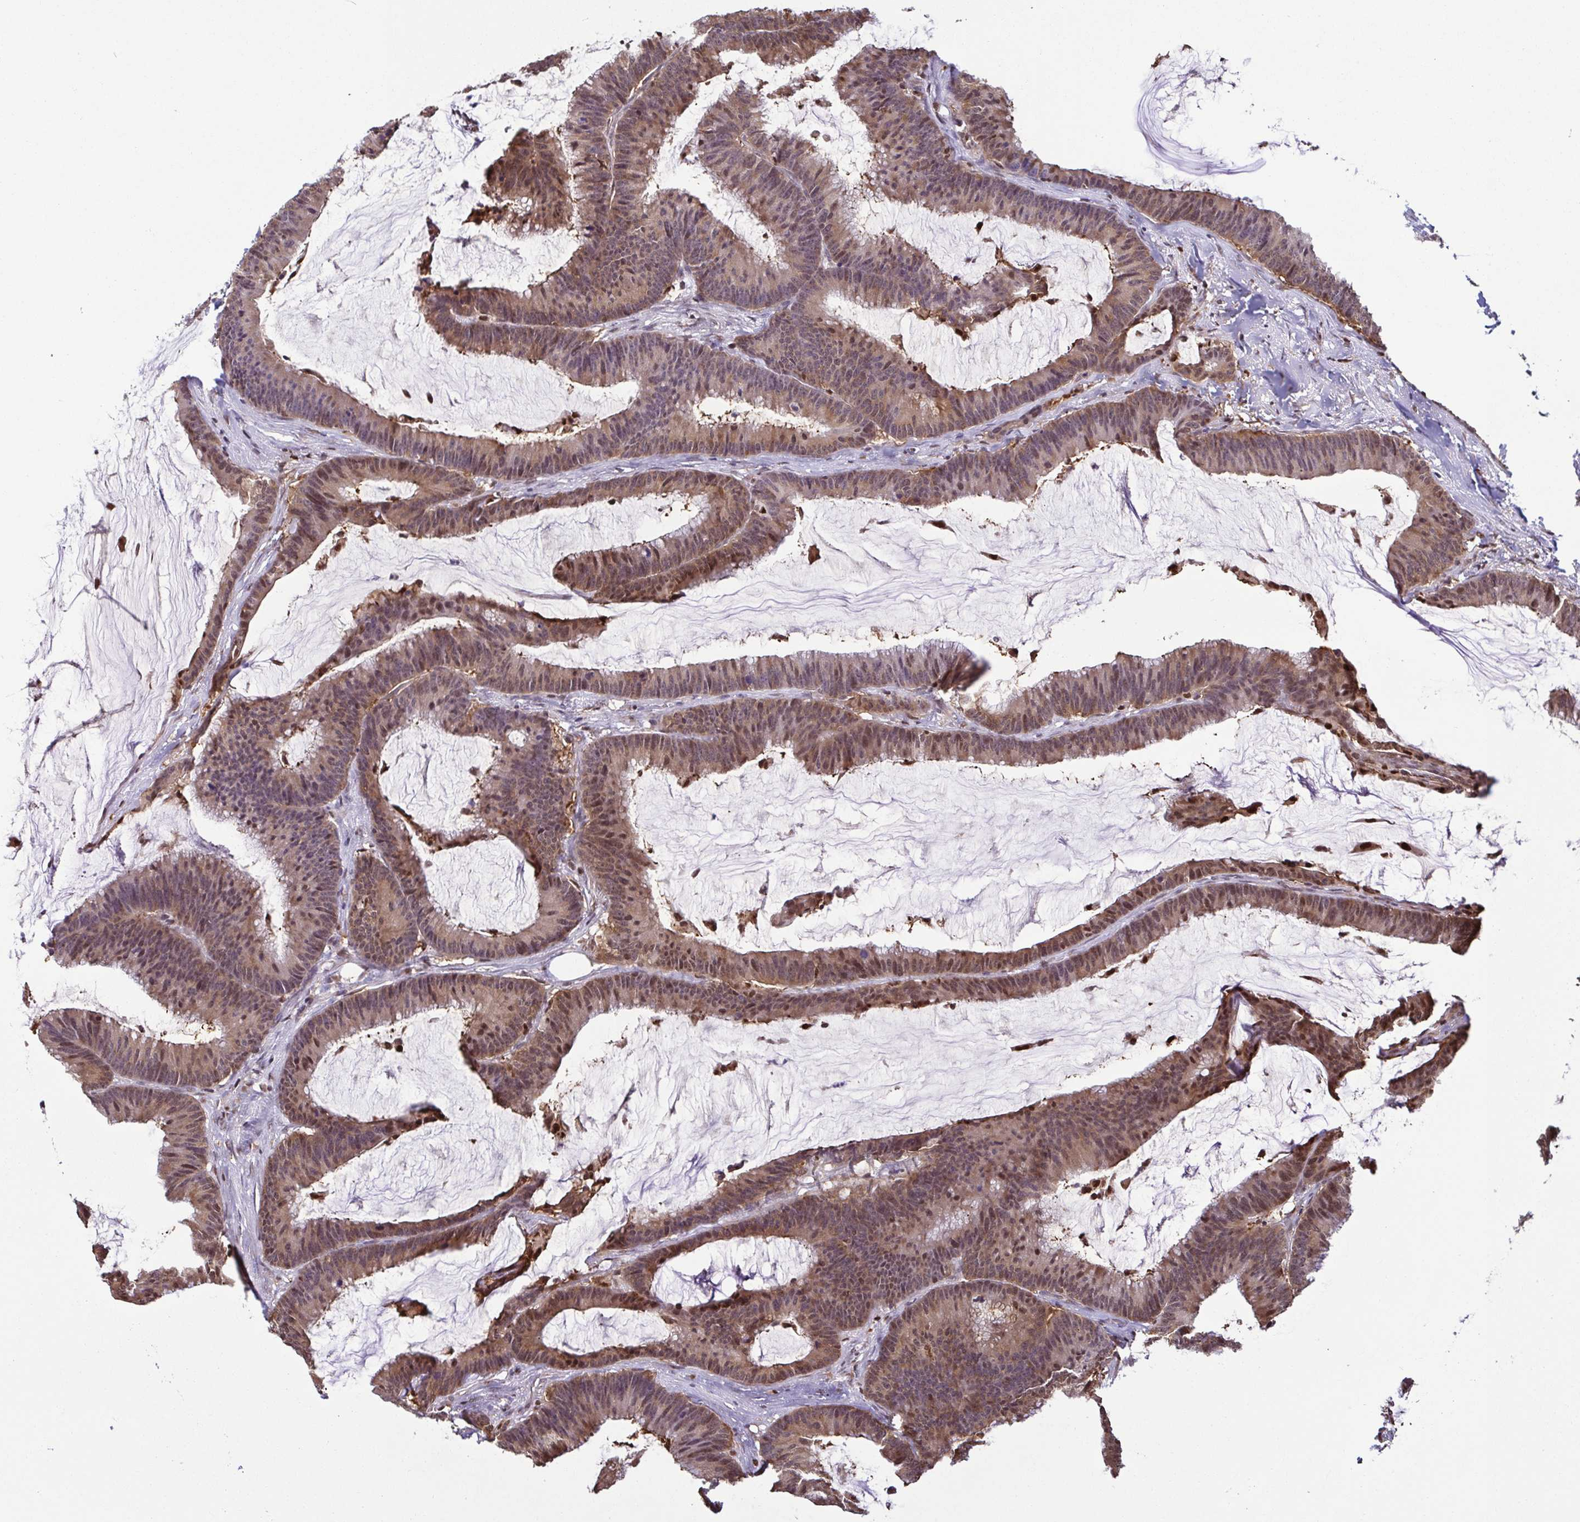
{"staining": {"intensity": "weak", "quantity": "<25%", "location": "cytoplasmic/membranous,nuclear"}, "tissue": "colorectal cancer", "cell_type": "Tumor cells", "image_type": "cancer", "snomed": [{"axis": "morphology", "description": "Adenocarcinoma, NOS"}, {"axis": "topography", "description": "Colon"}], "caption": "Immunohistochemistry (IHC) of adenocarcinoma (colorectal) displays no positivity in tumor cells. The staining is performed using DAB (3,3'-diaminobenzidine) brown chromogen with nuclei counter-stained in using hematoxylin.", "gene": "PSMB9", "patient": {"sex": "female", "age": 78}}